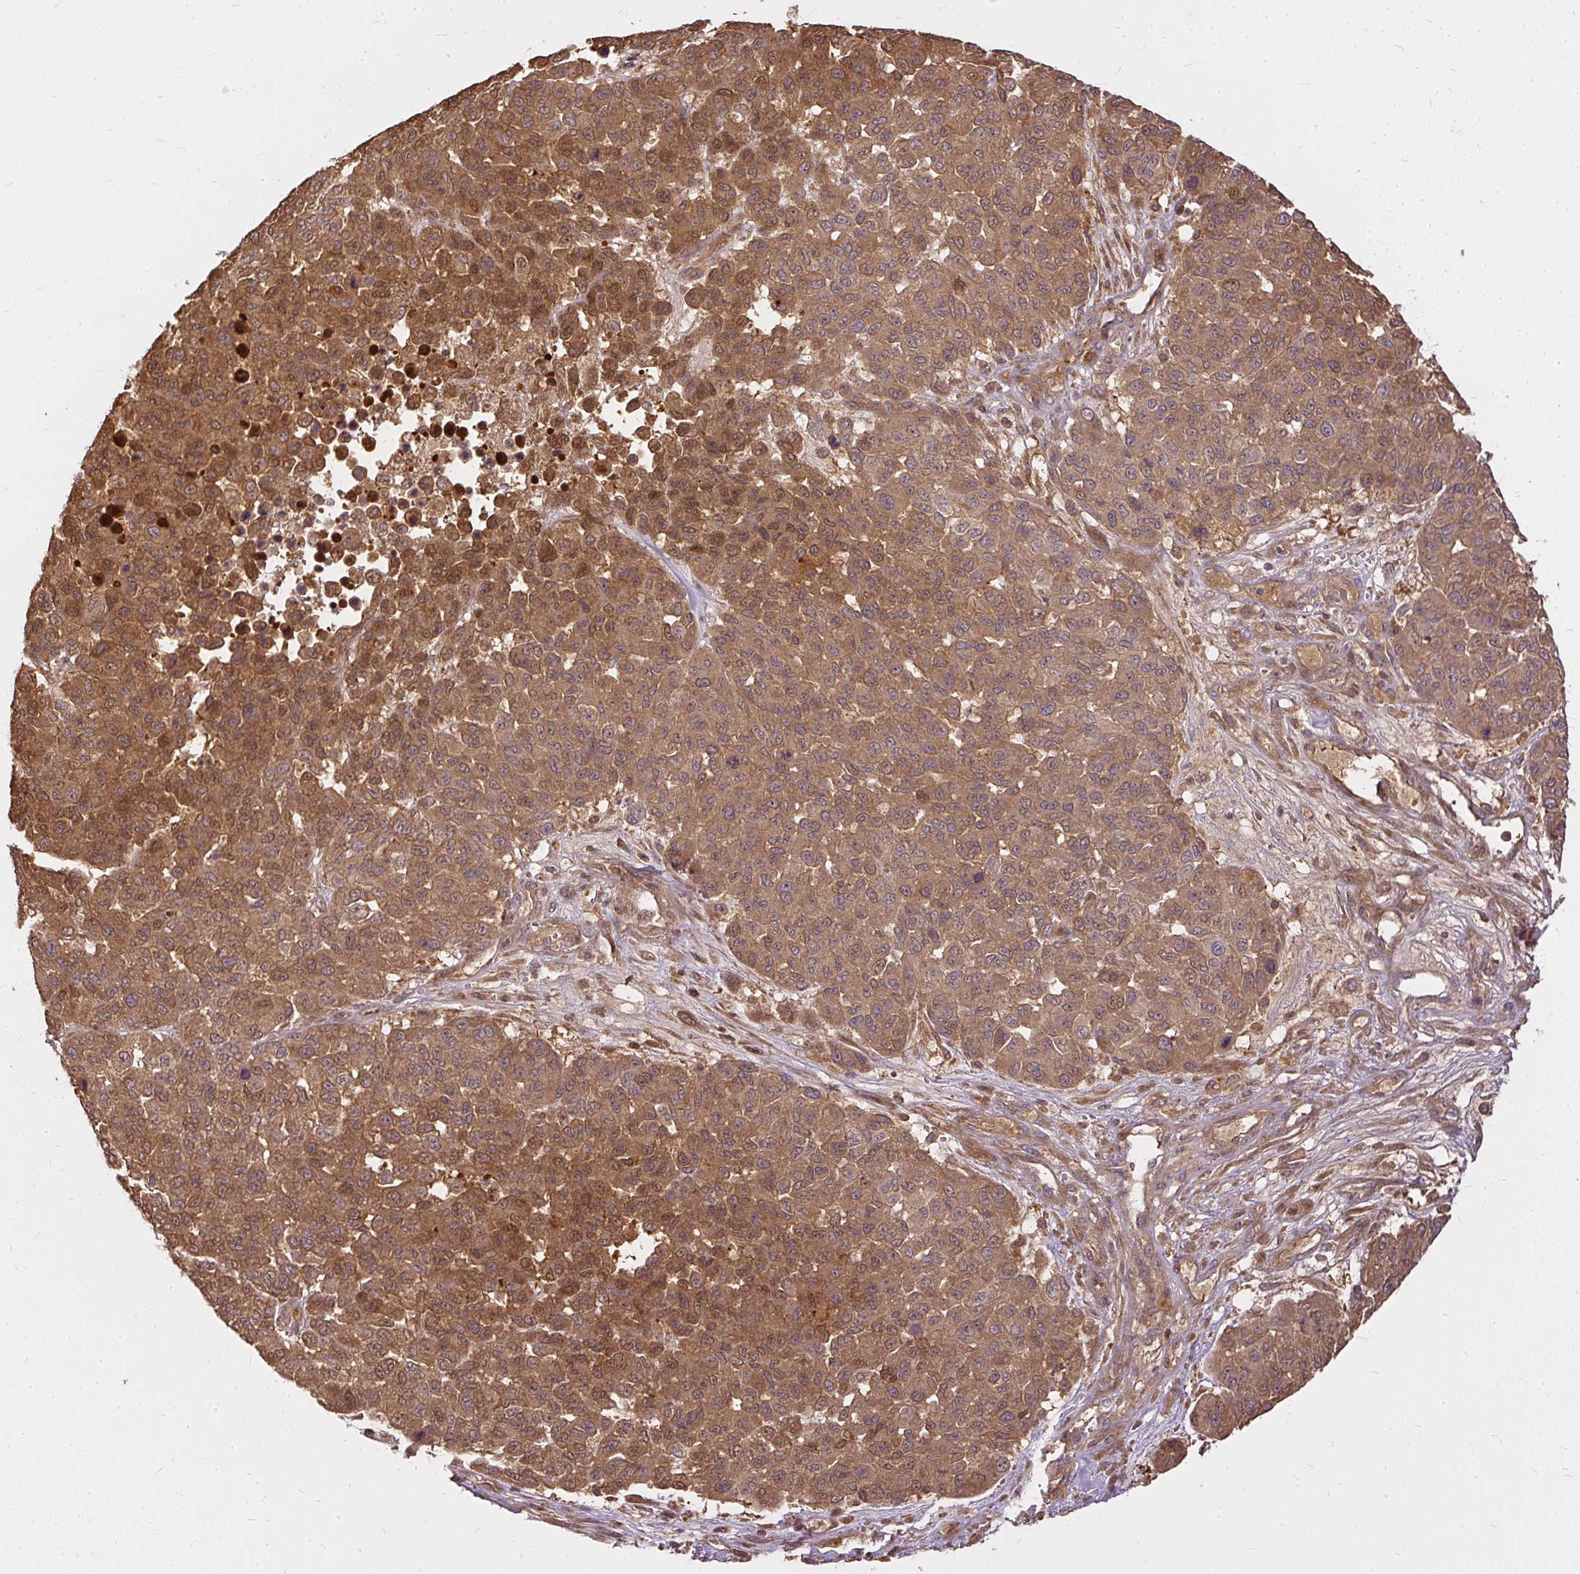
{"staining": {"intensity": "moderate", "quantity": ">75%", "location": "cytoplasmic/membranous,nuclear"}, "tissue": "melanoma", "cell_type": "Tumor cells", "image_type": "cancer", "snomed": [{"axis": "morphology", "description": "Malignant melanoma, NOS"}, {"axis": "topography", "description": "Skin"}], "caption": "The histopathology image displays staining of melanoma, revealing moderate cytoplasmic/membranous and nuclear protein positivity (brown color) within tumor cells.", "gene": "AP5S1", "patient": {"sex": "male", "age": 62}}